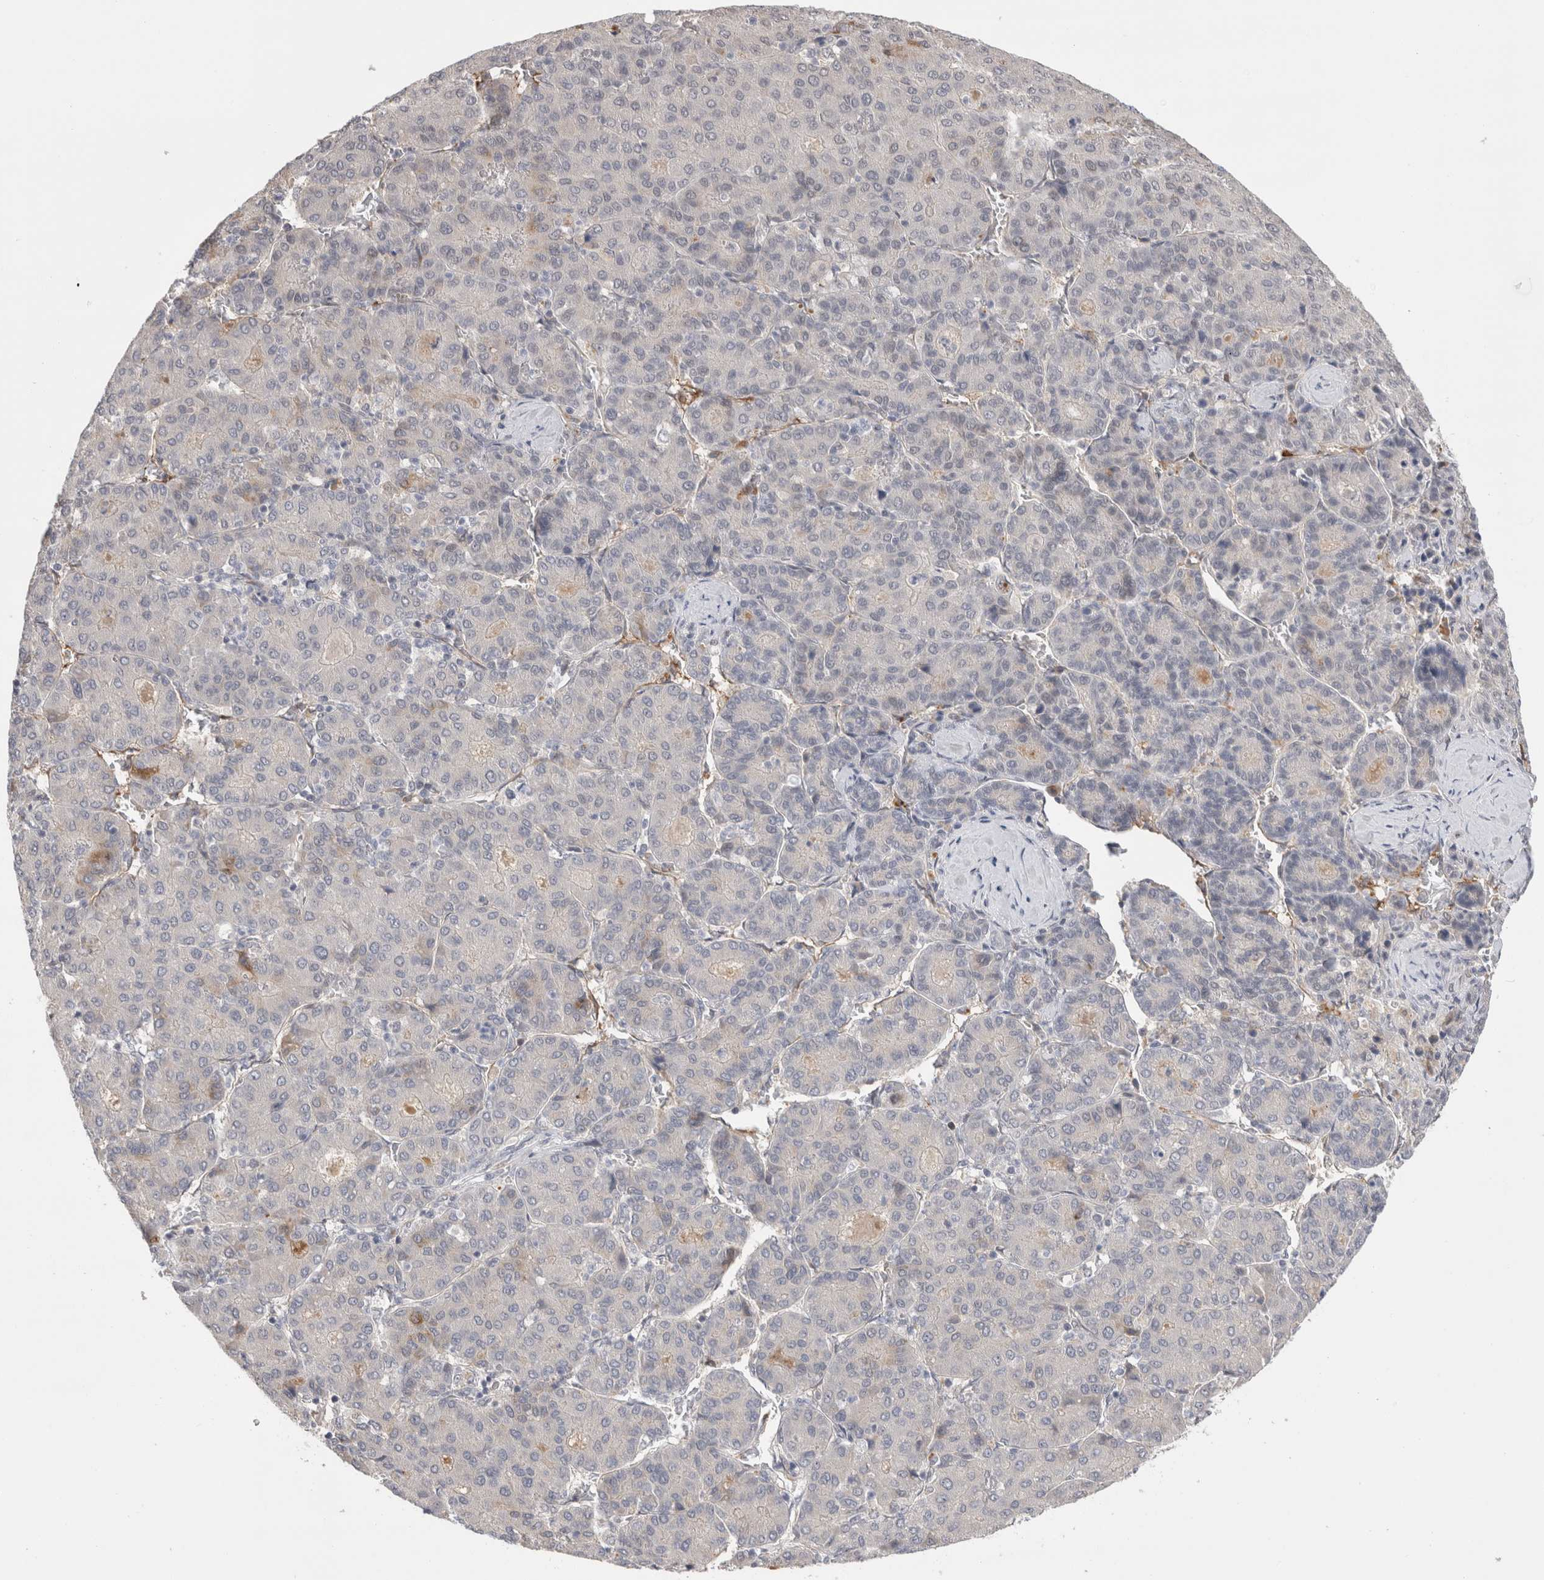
{"staining": {"intensity": "negative", "quantity": "none", "location": "none"}, "tissue": "liver cancer", "cell_type": "Tumor cells", "image_type": "cancer", "snomed": [{"axis": "morphology", "description": "Carcinoma, Hepatocellular, NOS"}, {"axis": "topography", "description": "Liver"}], "caption": "This is an IHC image of hepatocellular carcinoma (liver). There is no expression in tumor cells.", "gene": "ZNF24", "patient": {"sex": "male", "age": 65}}